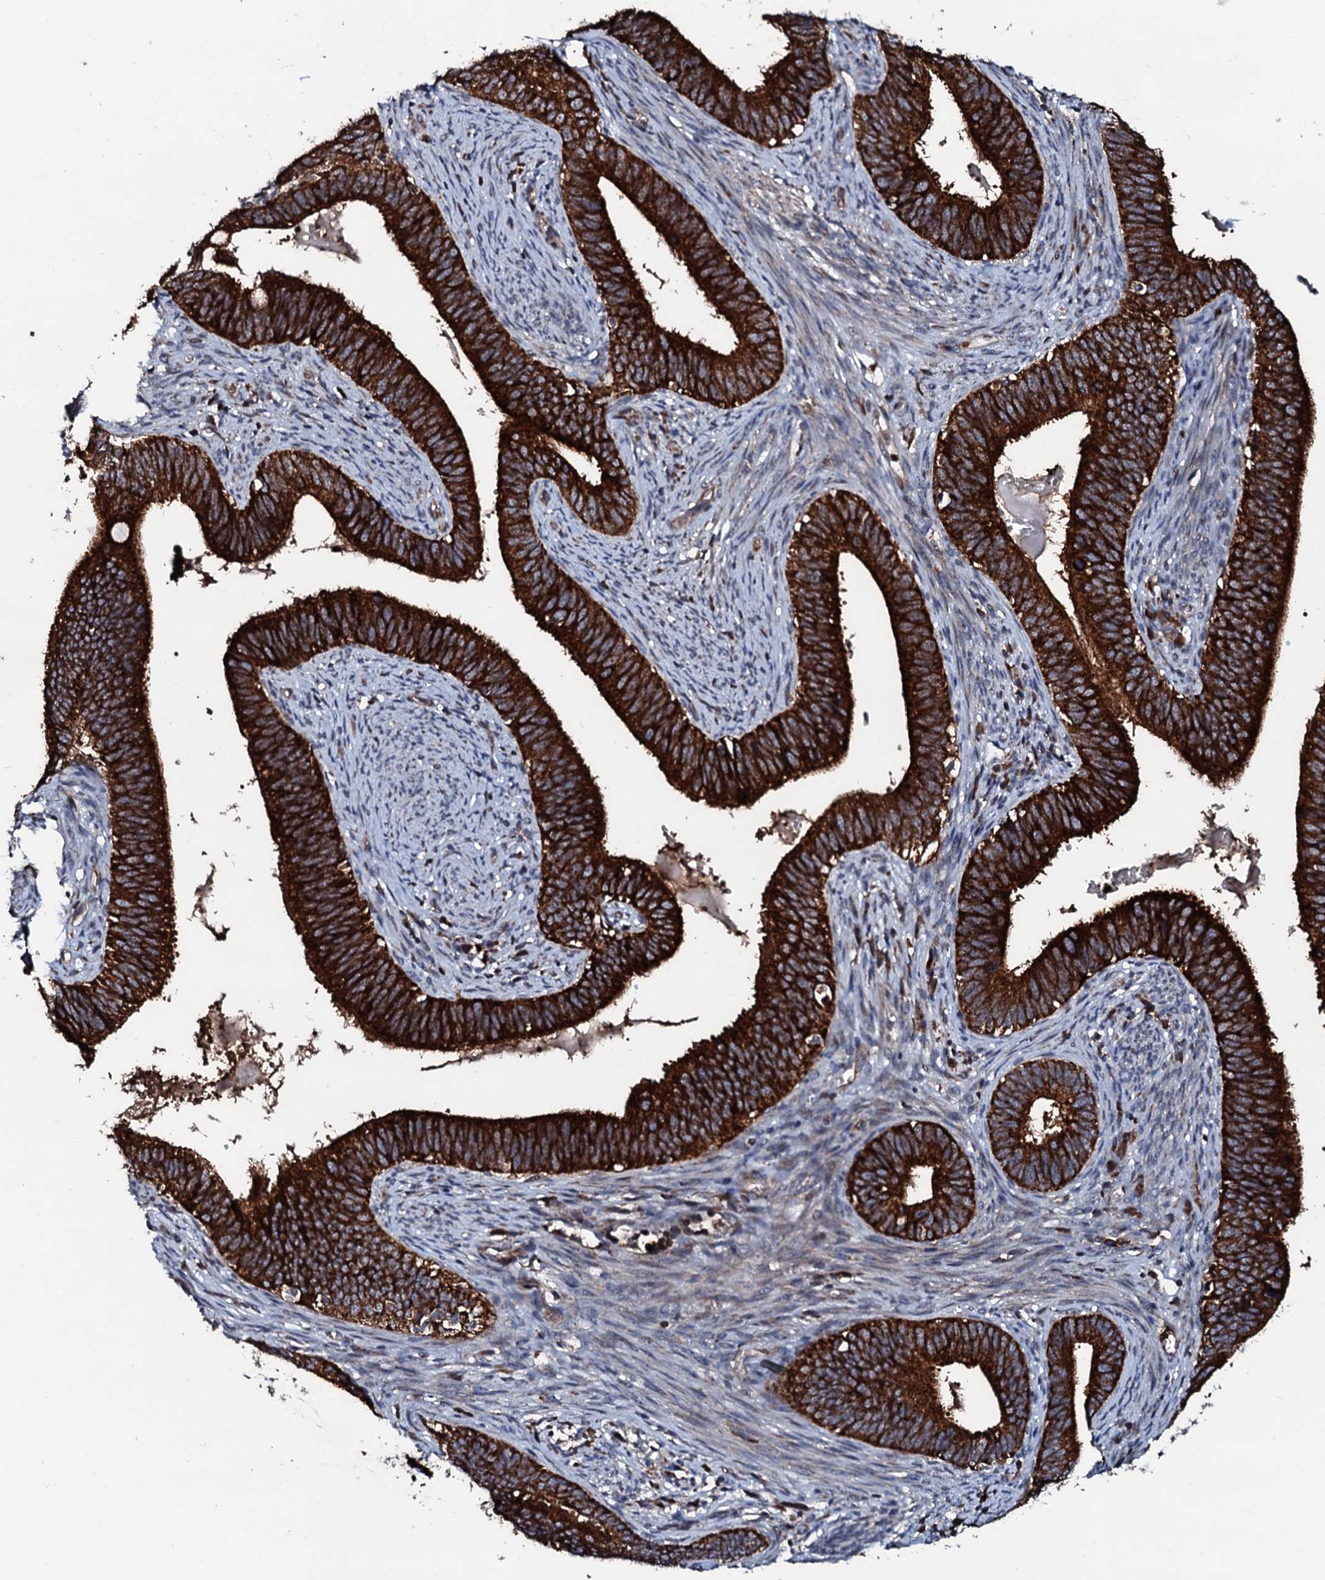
{"staining": {"intensity": "strong", "quantity": ">75%", "location": "cytoplasmic/membranous"}, "tissue": "cervical cancer", "cell_type": "Tumor cells", "image_type": "cancer", "snomed": [{"axis": "morphology", "description": "Adenocarcinoma, NOS"}, {"axis": "topography", "description": "Cervix"}], "caption": "An immunohistochemistry (IHC) histopathology image of neoplastic tissue is shown. Protein staining in brown labels strong cytoplasmic/membranous positivity in cervical cancer (adenocarcinoma) within tumor cells.", "gene": "SDHAF2", "patient": {"sex": "female", "age": 42}}